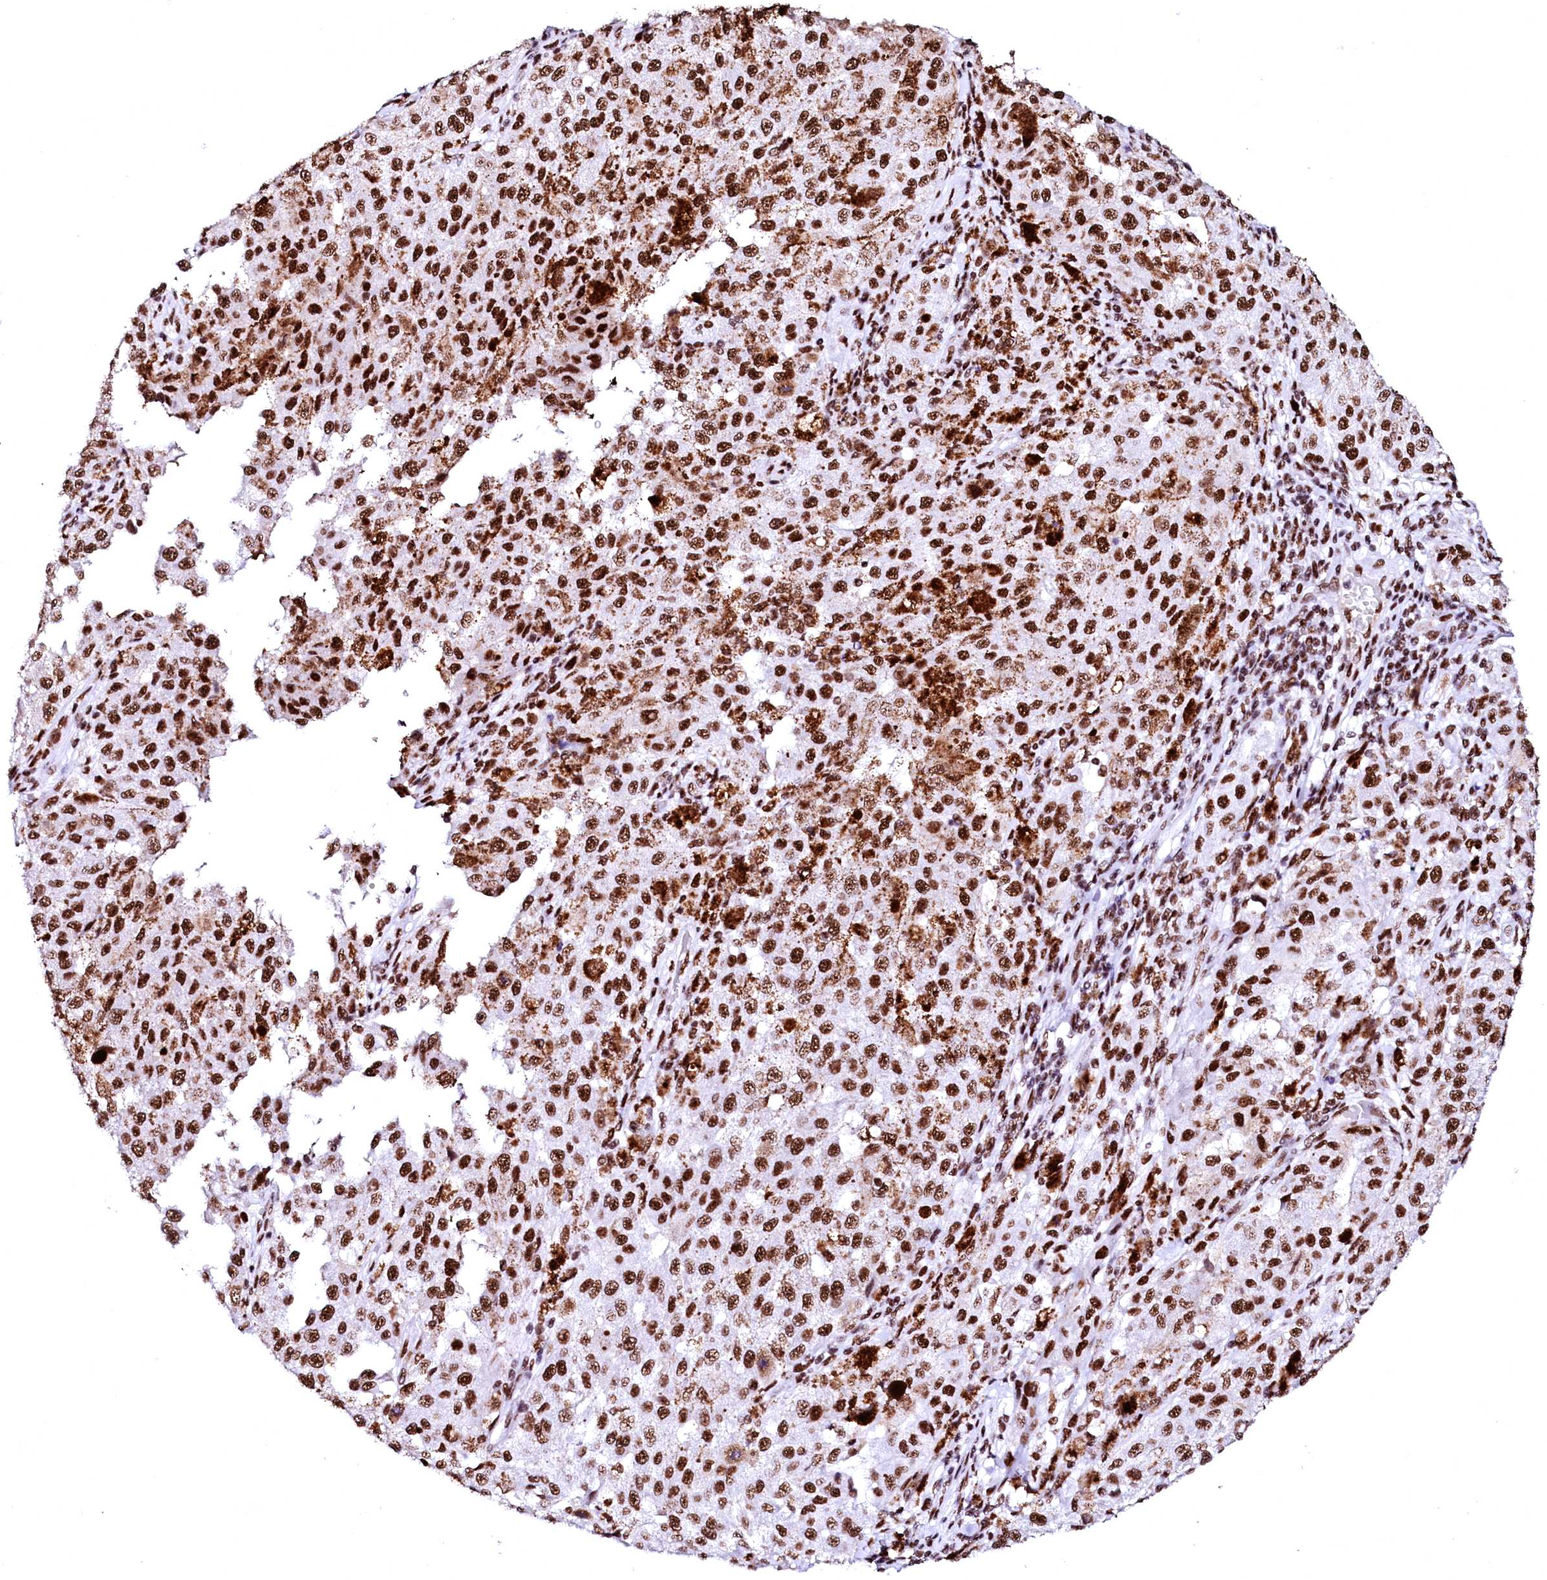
{"staining": {"intensity": "strong", "quantity": ">75%", "location": "nuclear"}, "tissue": "melanoma", "cell_type": "Tumor cells", "image_type": "cancer", "snomed": [{"axis": "morphology", "description": "Malignant melanoma, NOS"}, {"axis": "topography", "description": "Skin"}], "caption": "IHC photomicrograph of neoplastic tissue: human malignant melanoma stained using IHC demonstrates high levels of strong protein expression localized specifically in the nuclear of tumor cells, appearing as a nuclear brown color.", "gene": "CPSF6", "patient": {"sex": "female", "age": 64}}